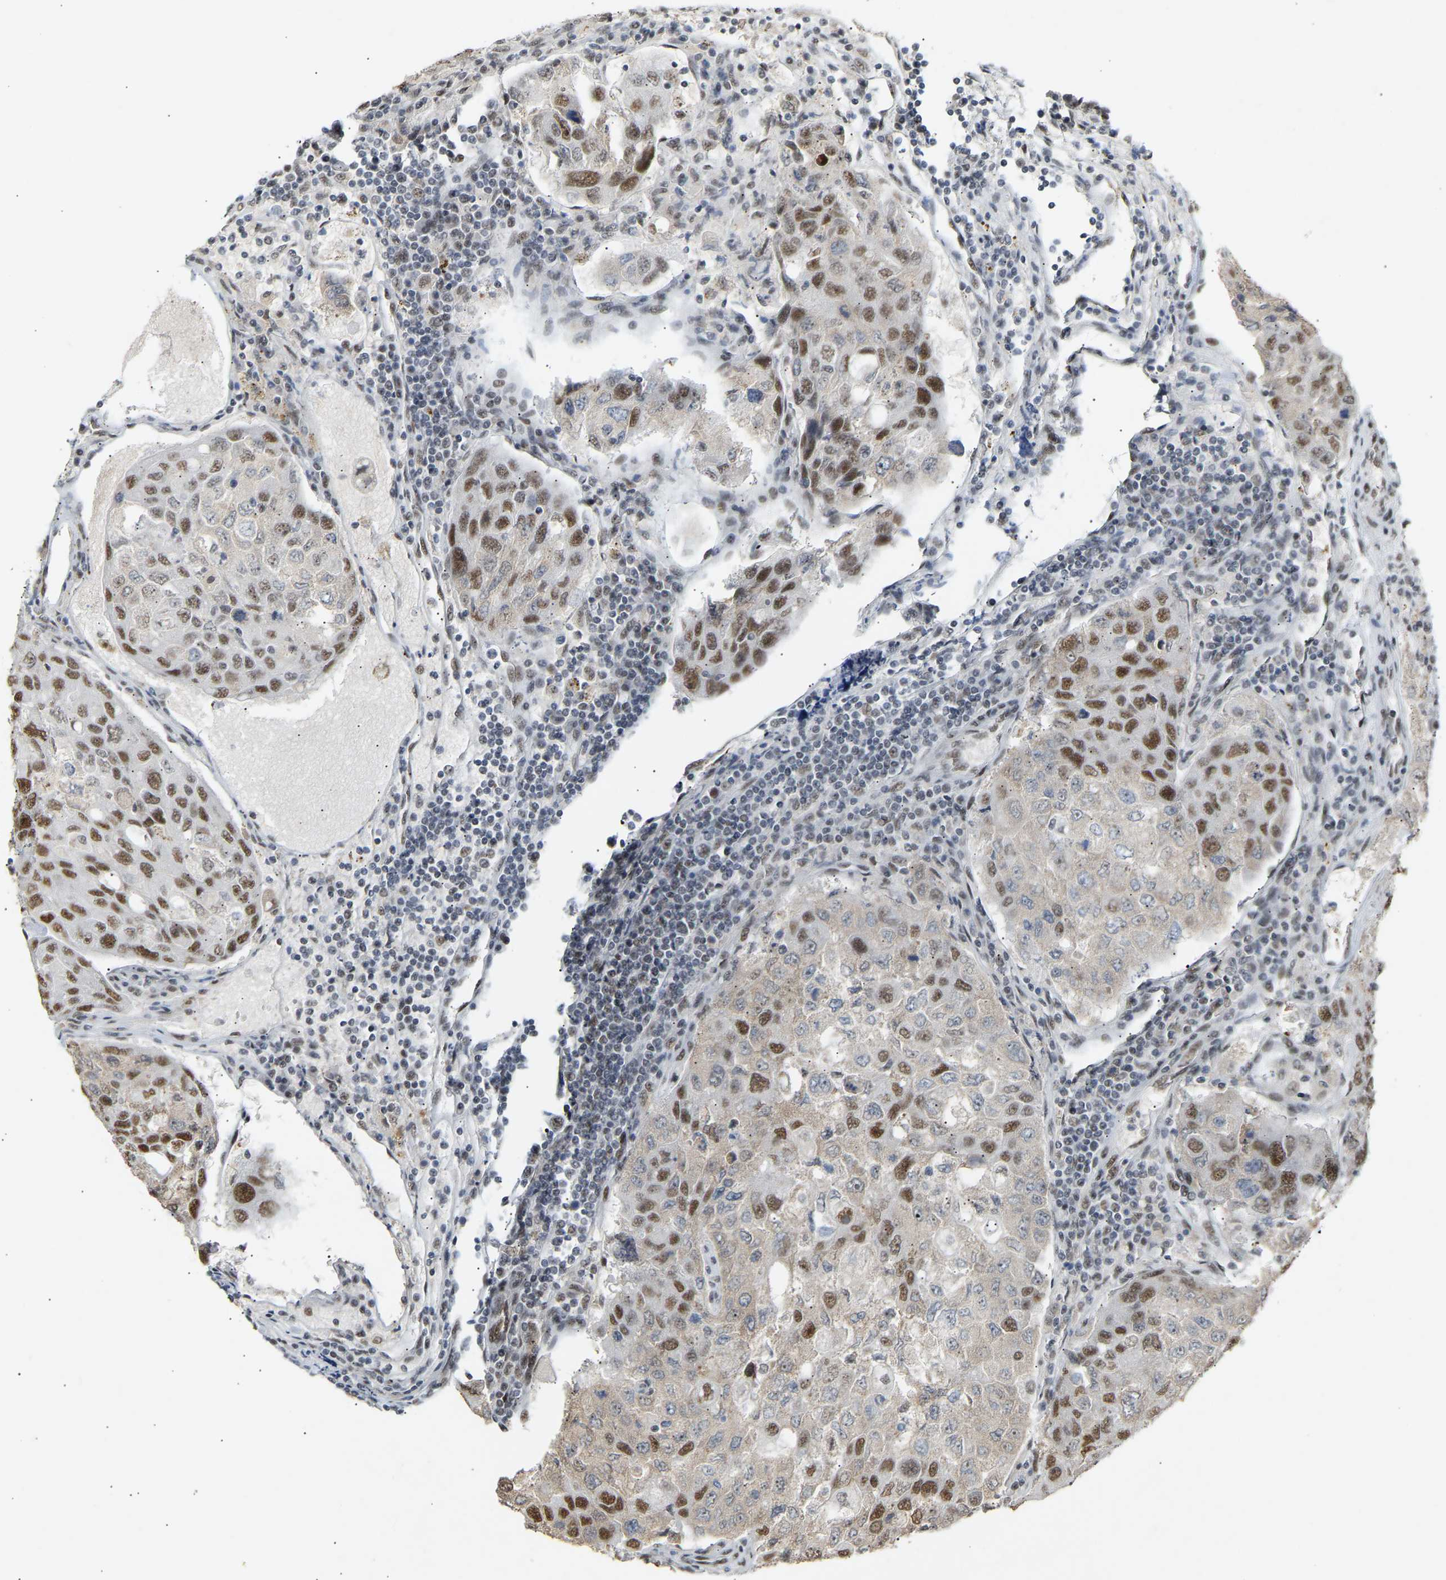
{"staining": {"intensity": "strong", "quantity": "25%-75%", "location": "nuclear"}, "tissue": "urothelial cancer", "cell_type": "Tumor cells", "image_type": "cancer", "snomed": [{"axis": "morphology", "description": "Urothelial carcinoma, High grade"}, {"axis": "topography", "description": "Lymph node"}, {"axis": "topography", "description": "Urinary bladder"}], "caption": "Immunohistochemistry histopathology image of neoplastic tissue: human high-grade urothelial carcinoma stained using immunohistochemistry displays high levels of strong protein expression localized specifically in the nuclear of tumor cells, appearing as a nuclear brown color.", "gene": "NELFB", "patient": {"sex": "male", "age": 51}}